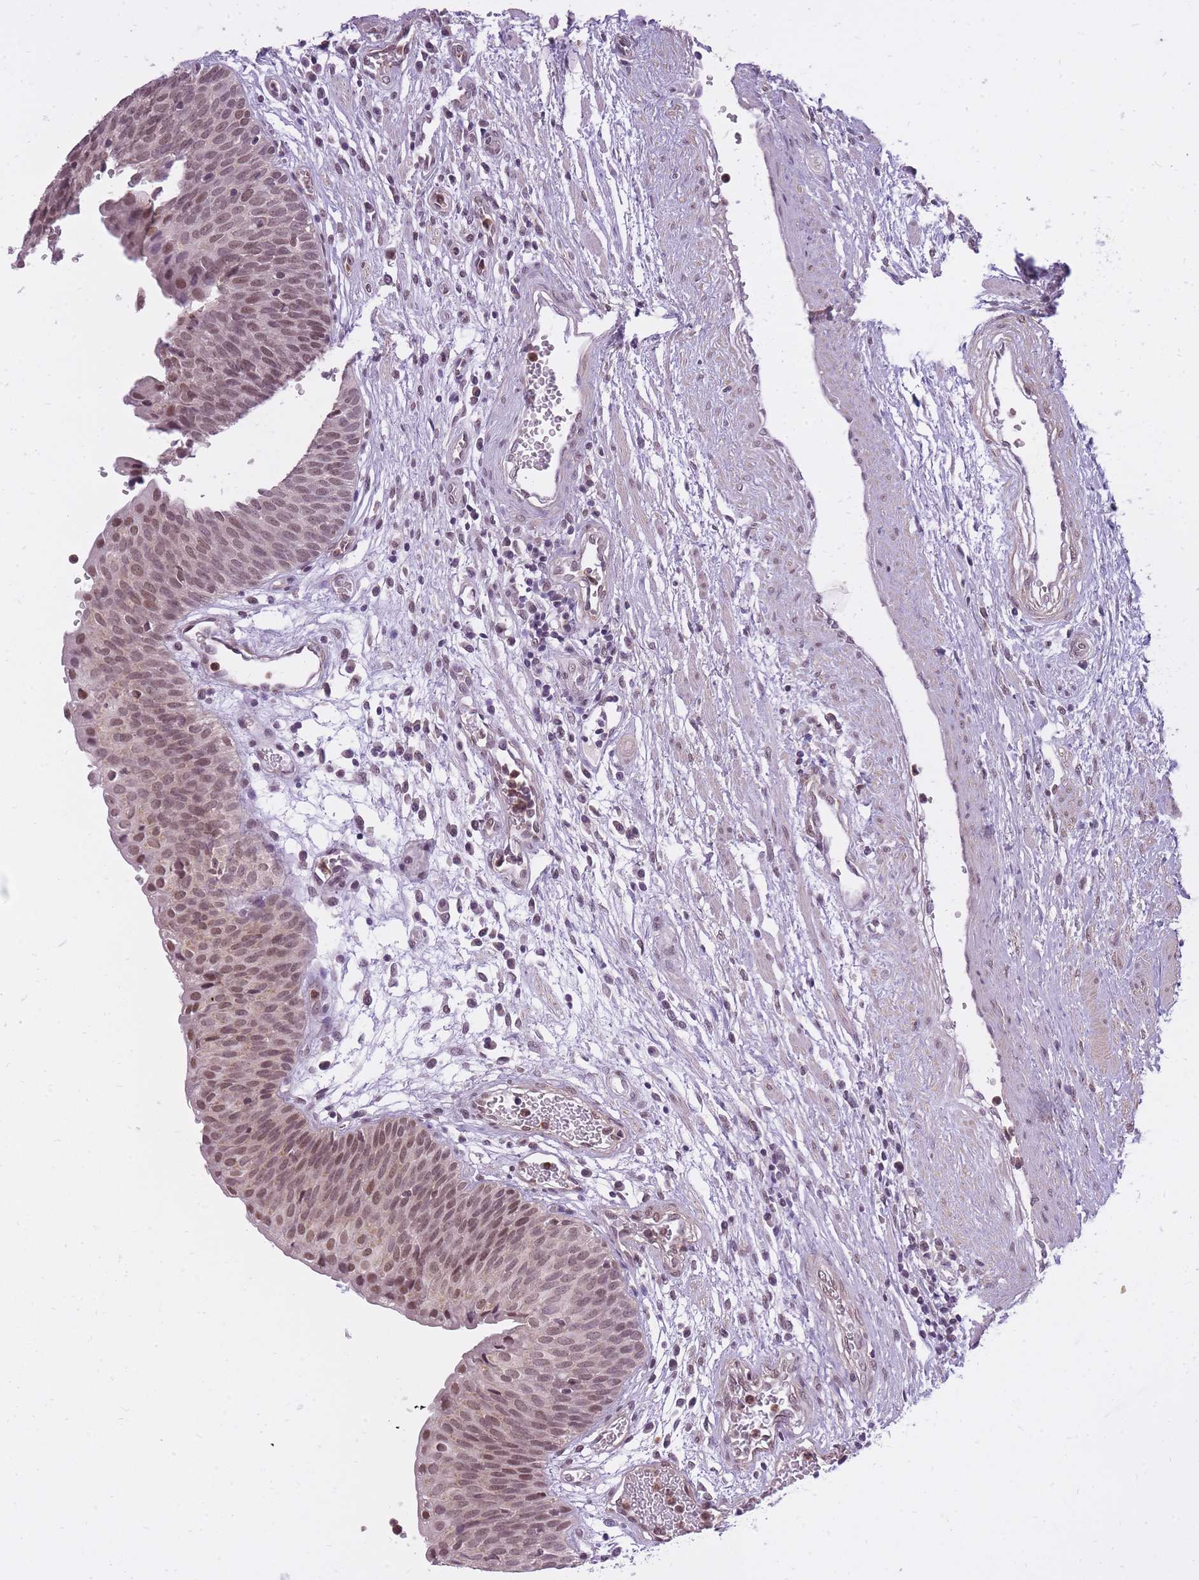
{"staining": {"intensity": "moderate", "quantity": ">75%", "location": "nuclear"}, "tissue": "urinary bladder", "cell_type": "Urothelial cells", "image_type": "normal", "snomed": [{"axis": "morphology", "description": "Normal tissue, NOS"}, {"axis": "topography", "description": "Urinary bladder"}], "caption": "Human urinary bladder stained for a protein (brown) displays moderate nuclear positive staining in approximately >75% of urothelial cells.", "gene": "TIGD1", "patient": {"sex": "male", "age": 55}}